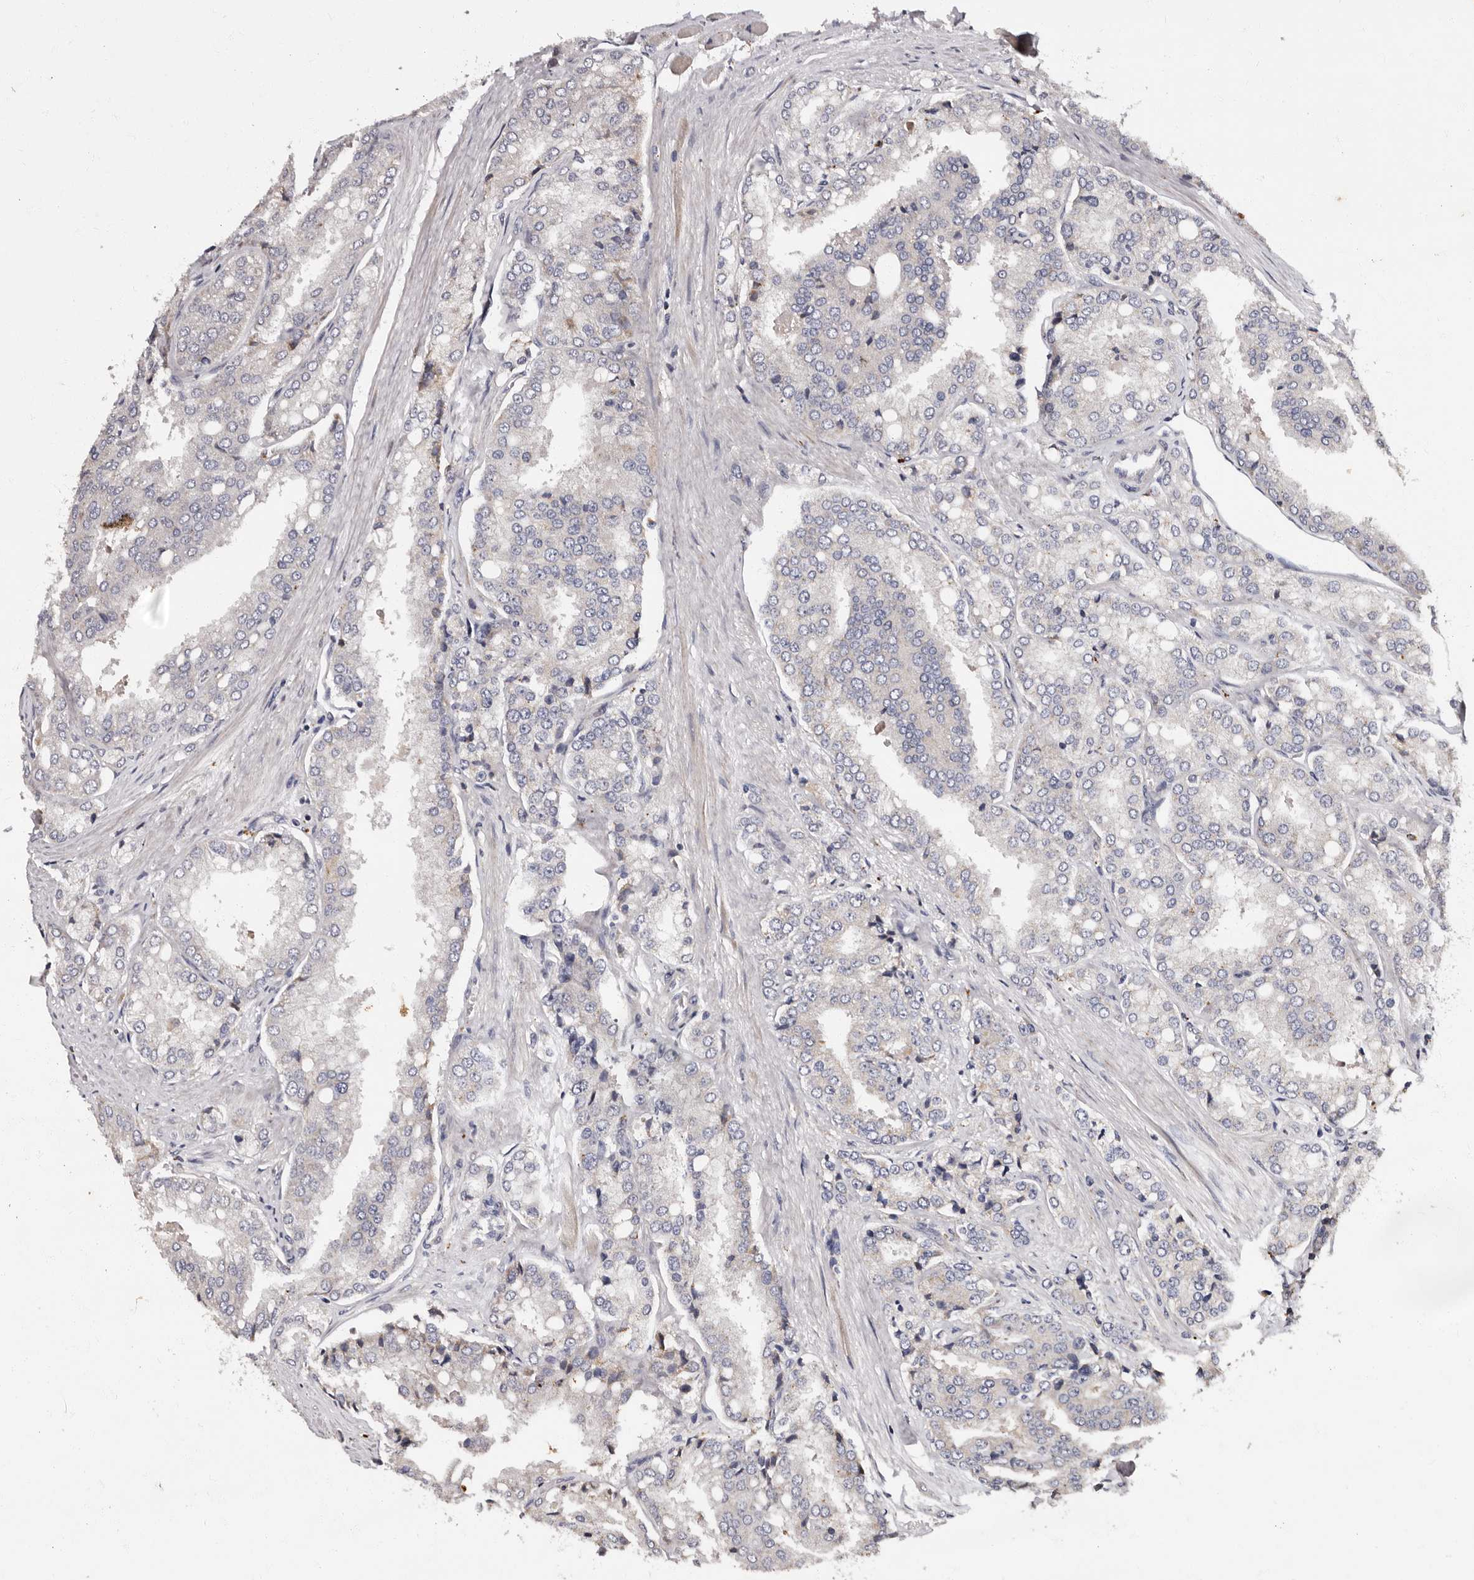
{"staining": {"intensity": "negative", "quantity": "none", "location": "none"}, "tissue": "prostate cancer", "cell_type": "Tumor cells", "image_type": "cancer", "snomed": [{"axis": "morphology", "description": "Adenocarcinoma, High grade"}, {"axis": "topography", "description": "Prostate"}], "caption": "This is a micrograph of immunohistochemistry staining of prostate cancer, which shows no positivity in tumor cells. The staining is performed using DAB brown chromogen with nuclei counter-stained in using hematoxylin.", "gene": "ADCK5", "patient": {"sex": "male", "age": 50}}